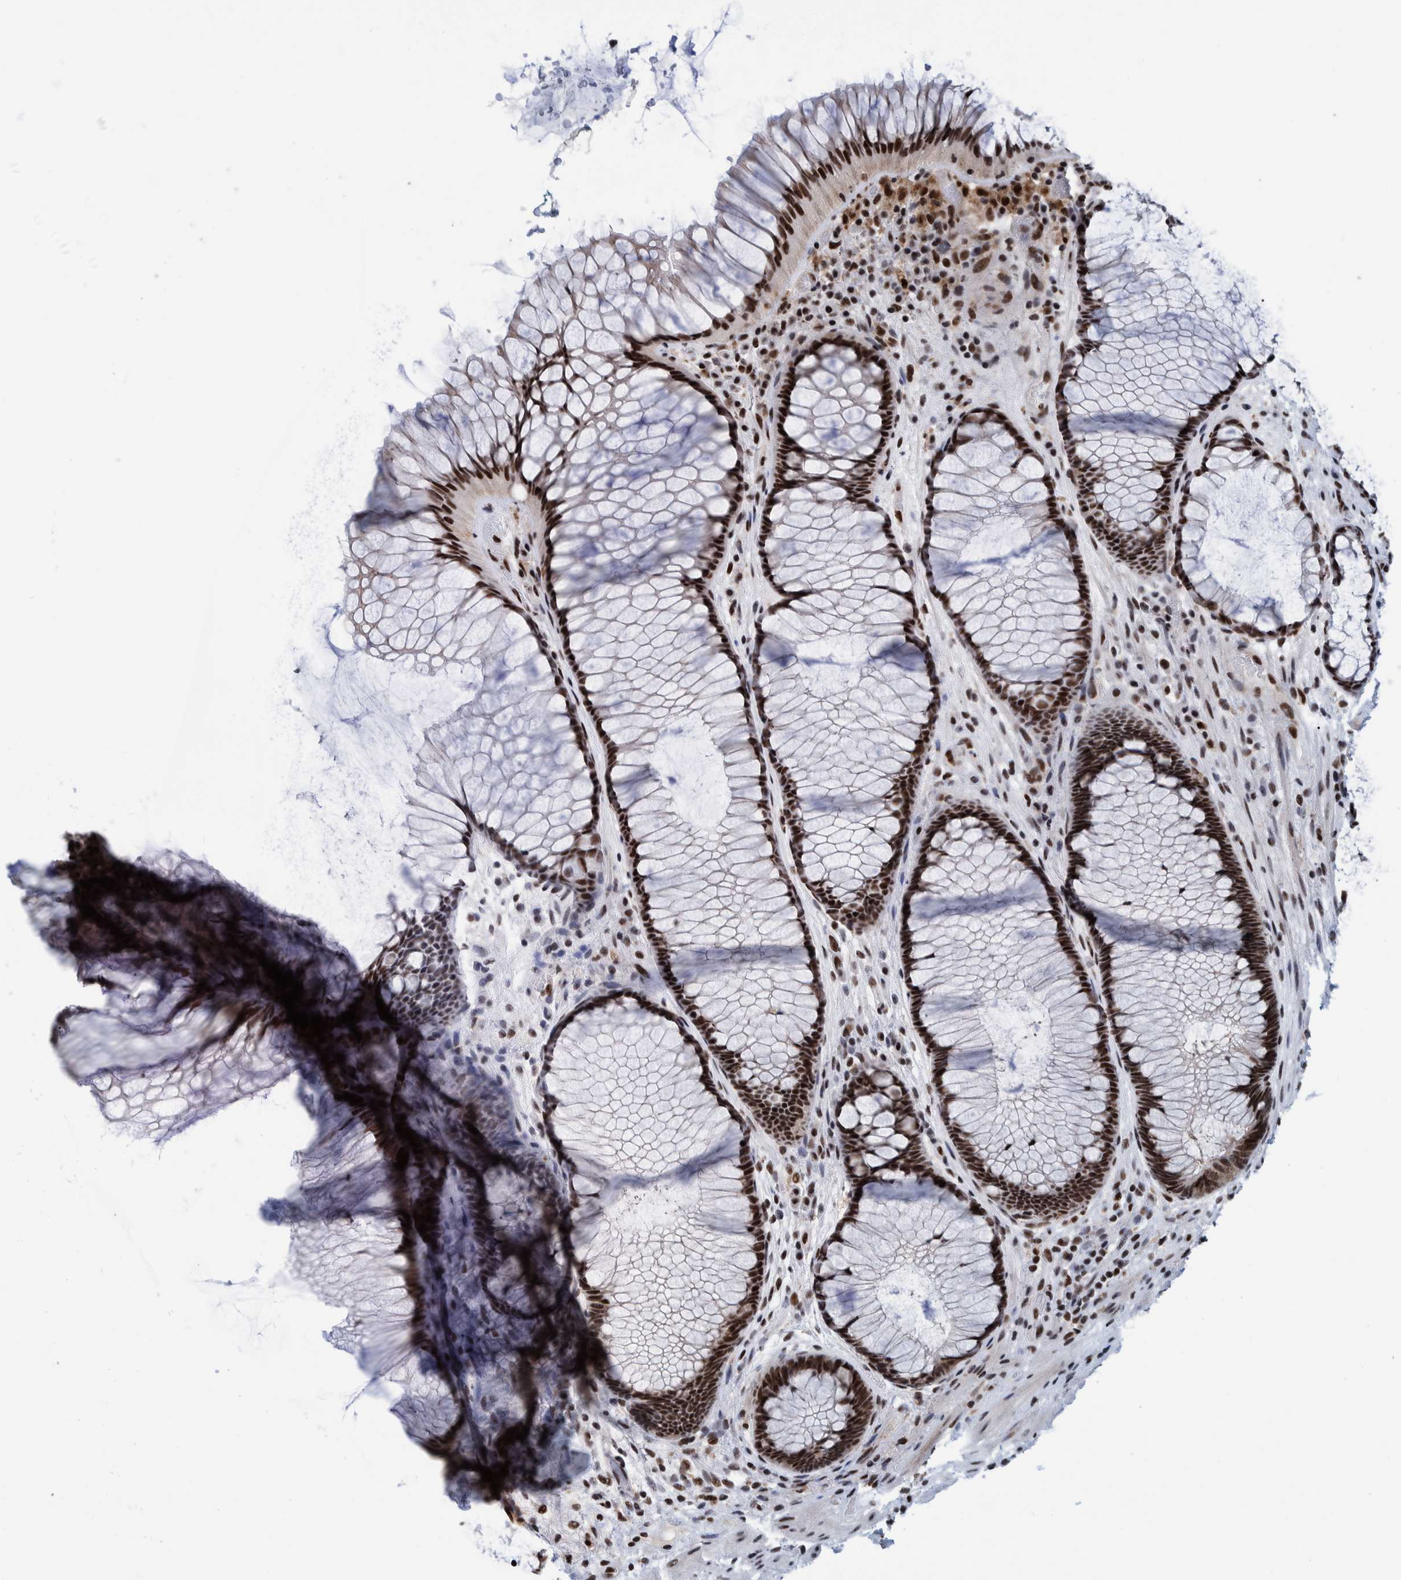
{"staining": {"intensity": "strong", "quantity": ">75%", "location": "nuclear"}, "tissue": "rectum", "cell_type": "Glandular cells", "image_type": "normal", "snomed": [{"axis": "morphology", "description": "Normal tissue, NOS"}, {"axis": "topography", "description": "Rectum"}], "caption": "Immunohistochemical staining of unremarkable human rectum reveals strong nuclear protein staining in about >75% of glandular cells.", "gene": "EFTUD2", "patient": {"sex": "male", "age": 51}}